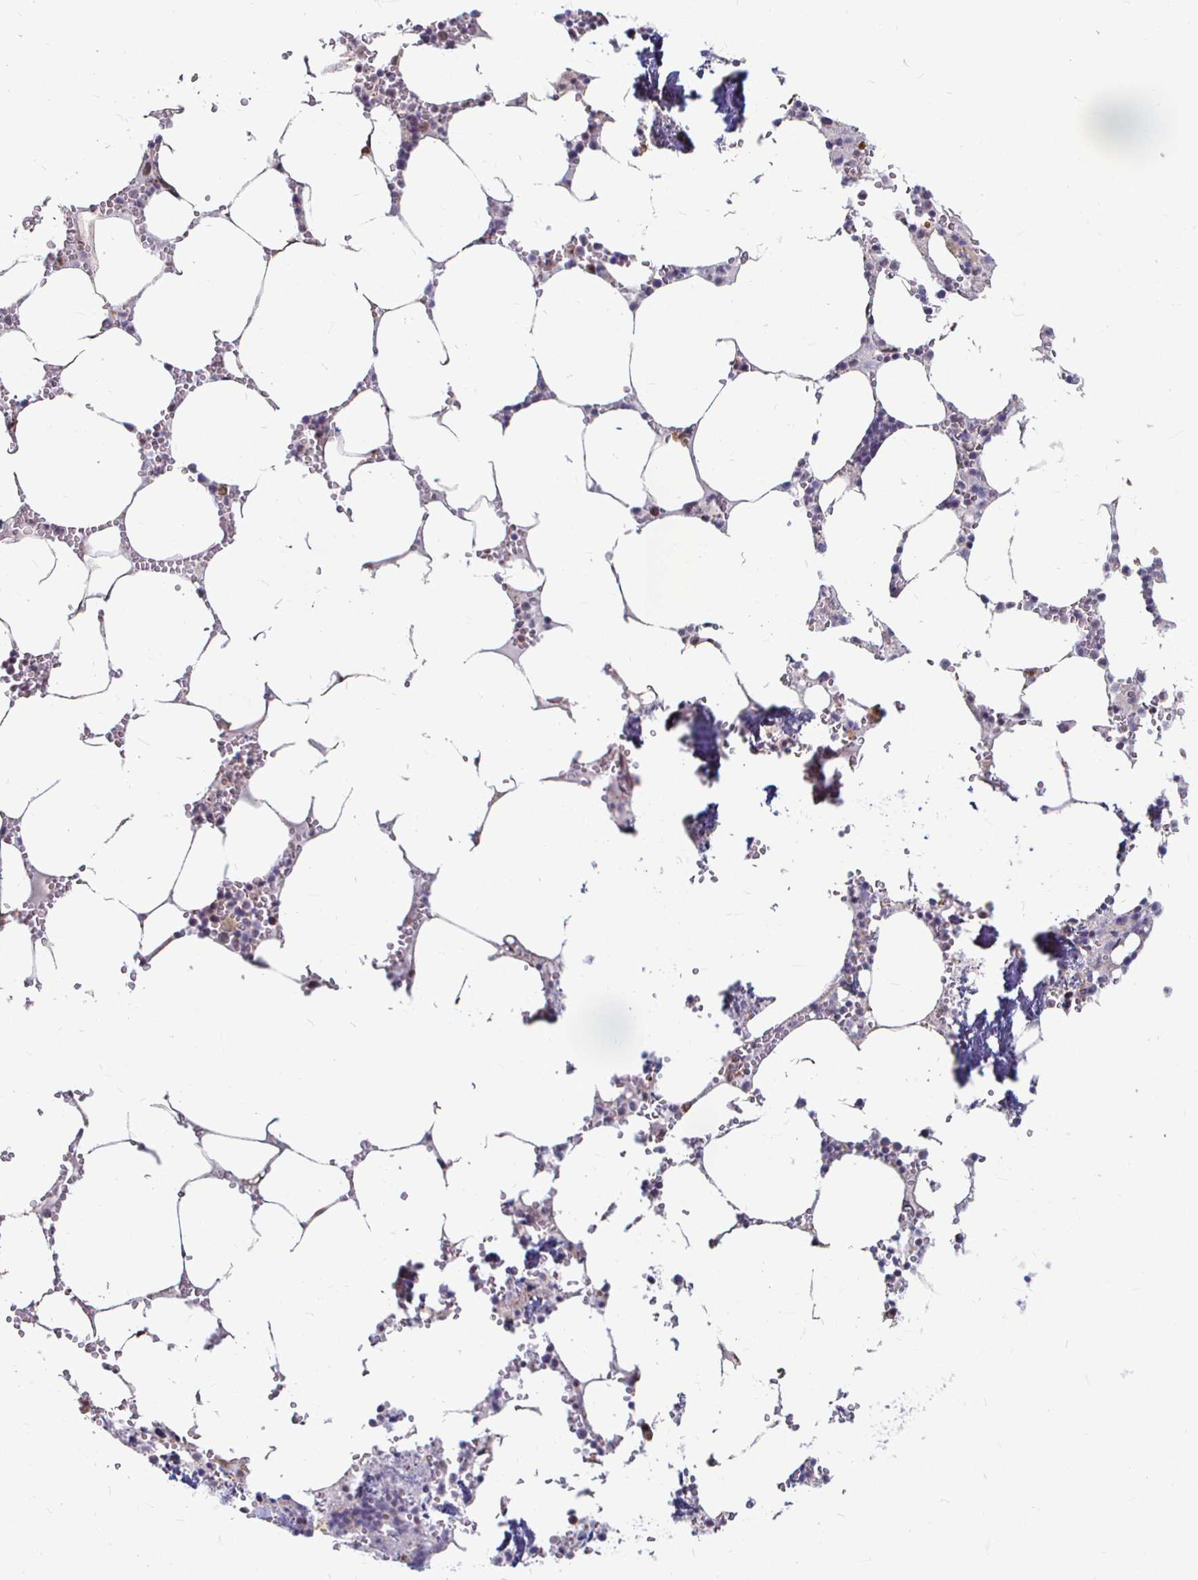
{"staining": {"intensity": "moderate", "quantity": "<25%", "location": "nuclear"}, "tissue": "bone marrow", "cell_type": "Hematopoietic cells", "image_type": "normal", "snomed": [{"axis": "morphology", "description": "Normal tissue, NOS"}, {"axis": "topography", "description": "Bone marrow"}], "caption": "This photomicrograph exhibits immunohistochemistry staining of benign bone marrow, with low moderate nuclear staining in approximately <25% of hematopoietic cells.", "gene": "CAPN11", "patient": {"sex": "male", "age": 54}}